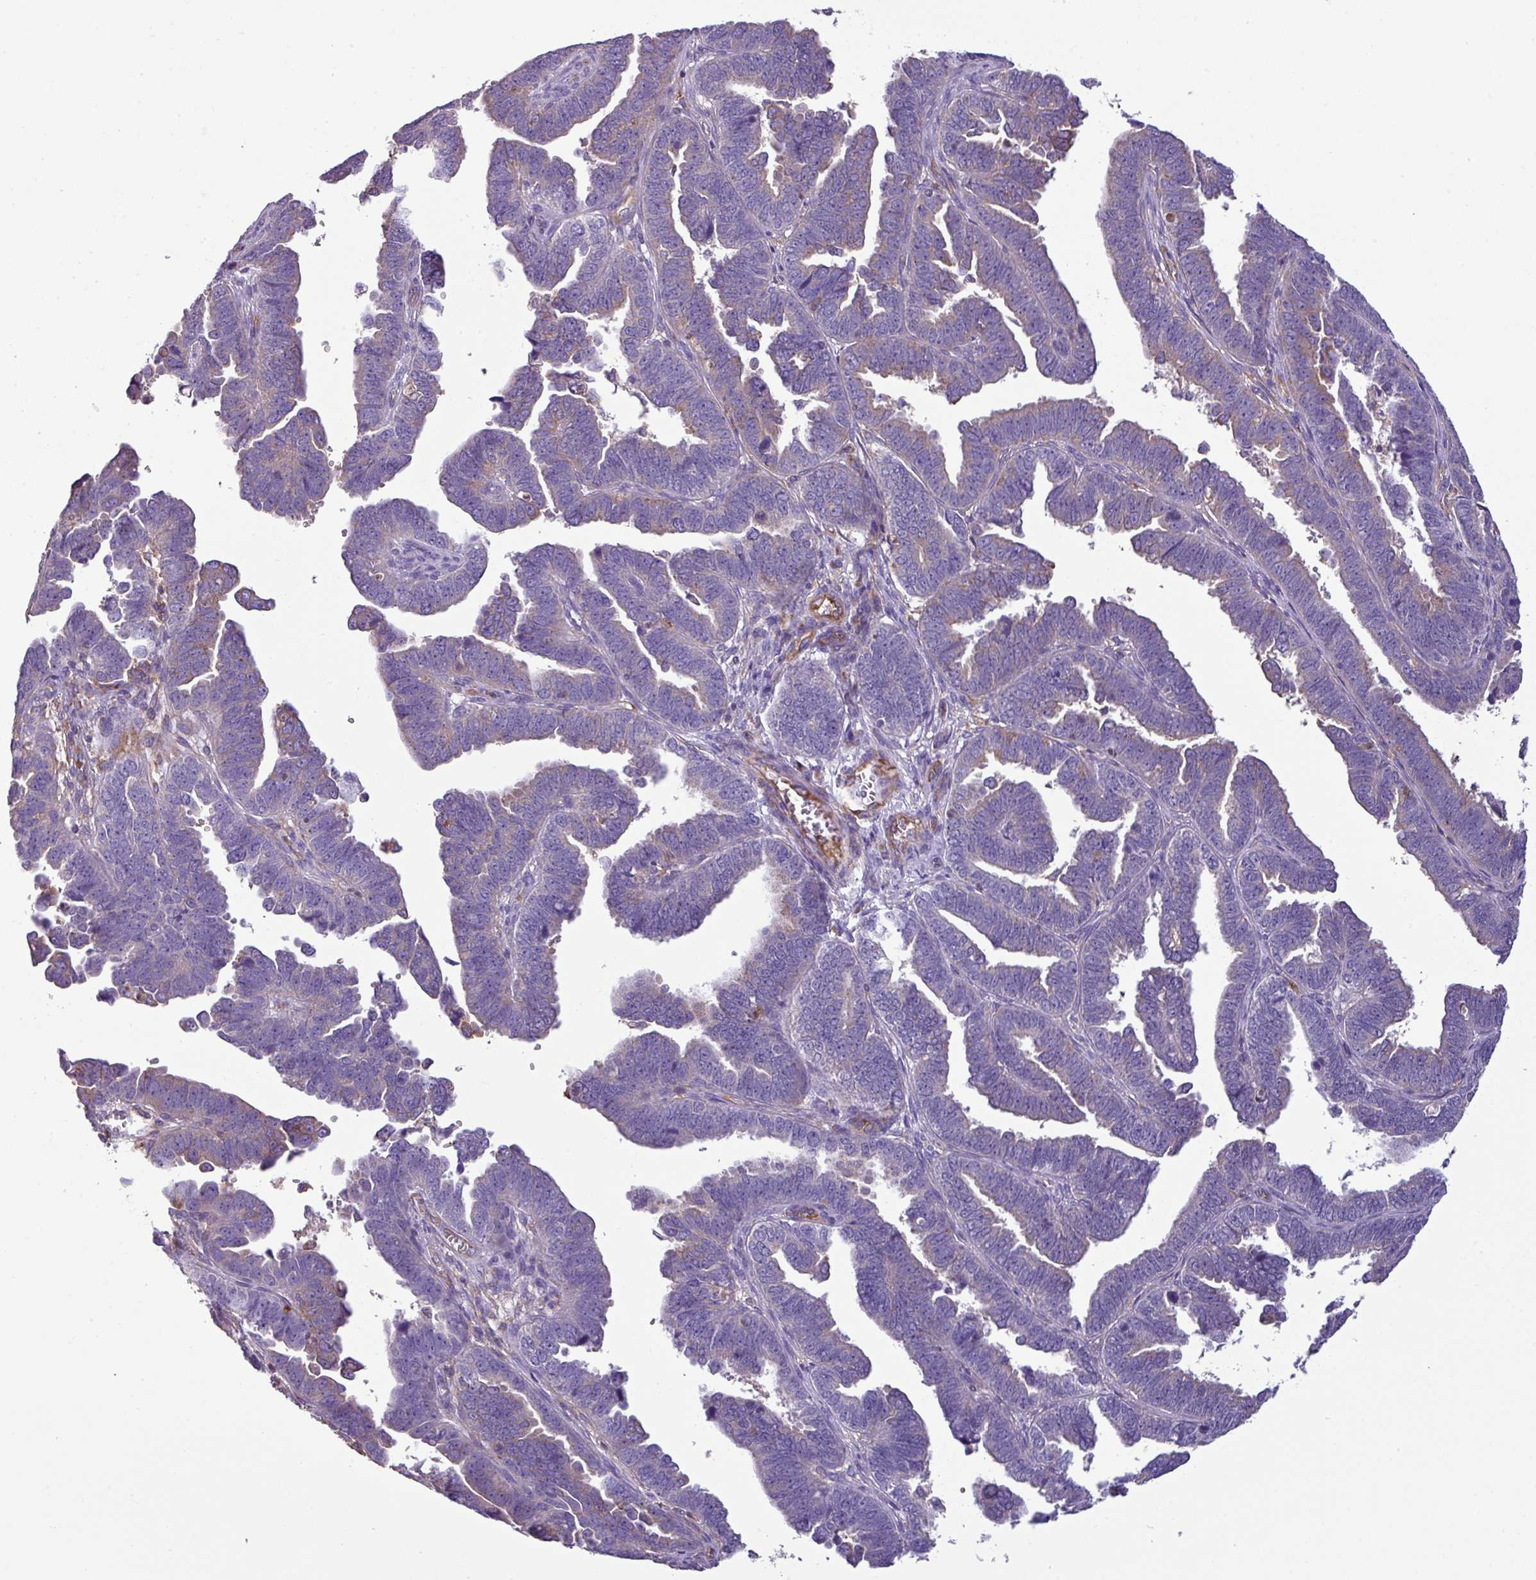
{"staining": {"intensity": "negative", "quantity": "none", "location": "none"}, "tissue": "endometrial cancer", "cell_type": "Tumor cells", "image_type": "cancer", "snomed": [{"axis": "morphology", "description": "Adenocarcinoma, NOS"}, {"axis": "topography", "description": "Endometrium"}], "caption": "Human endometrial cancer stained for a protein using immunohistochemistry (IHC) exhibits no staining in tumor cells.", "gene": "XNDC1N", "patient": {"sex": "female", "age": 75}}